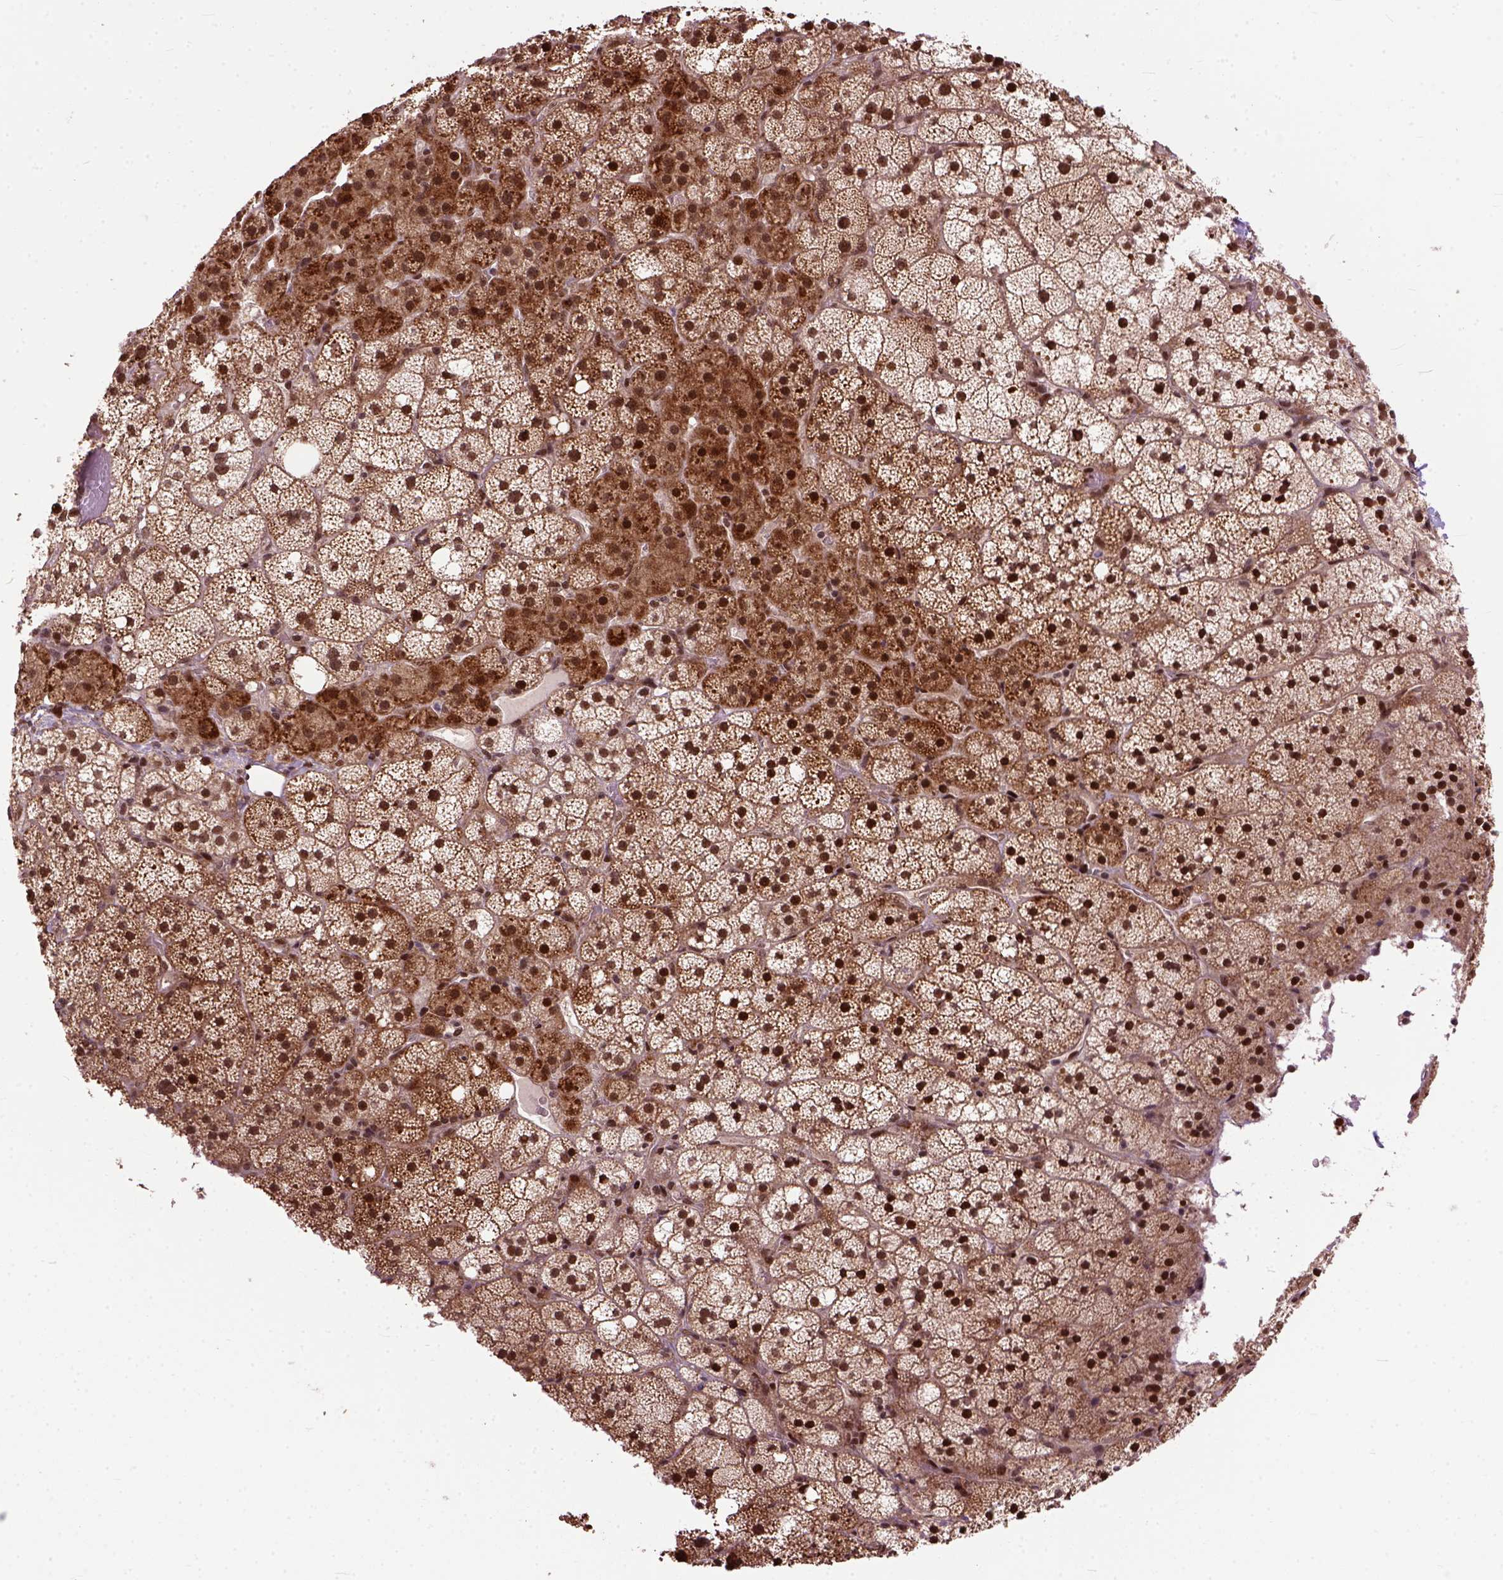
{"staining": {"intensity": "strong", "quantity": ">75%", "location": "cytoplasmic/membranous,nuclear"}, "tissue": "adrenal gland", "cell_type": "Glandular cells", "image_type": "normal", "snomed": [{"axis": "morphology", "description": "Normal tissue, NOS"}, {"axis": "topography", "description": "Adrenal gland"}], "caption": "A photomicrograph showing strong cytoplasmic/membranous,nuclear staining in about >75% of glandular cells in normal adrenal gland, as visualized by brown immunohistochemical staining.", "gene": "ZNF630", "patient": {"sex": "male", "age": 53}}